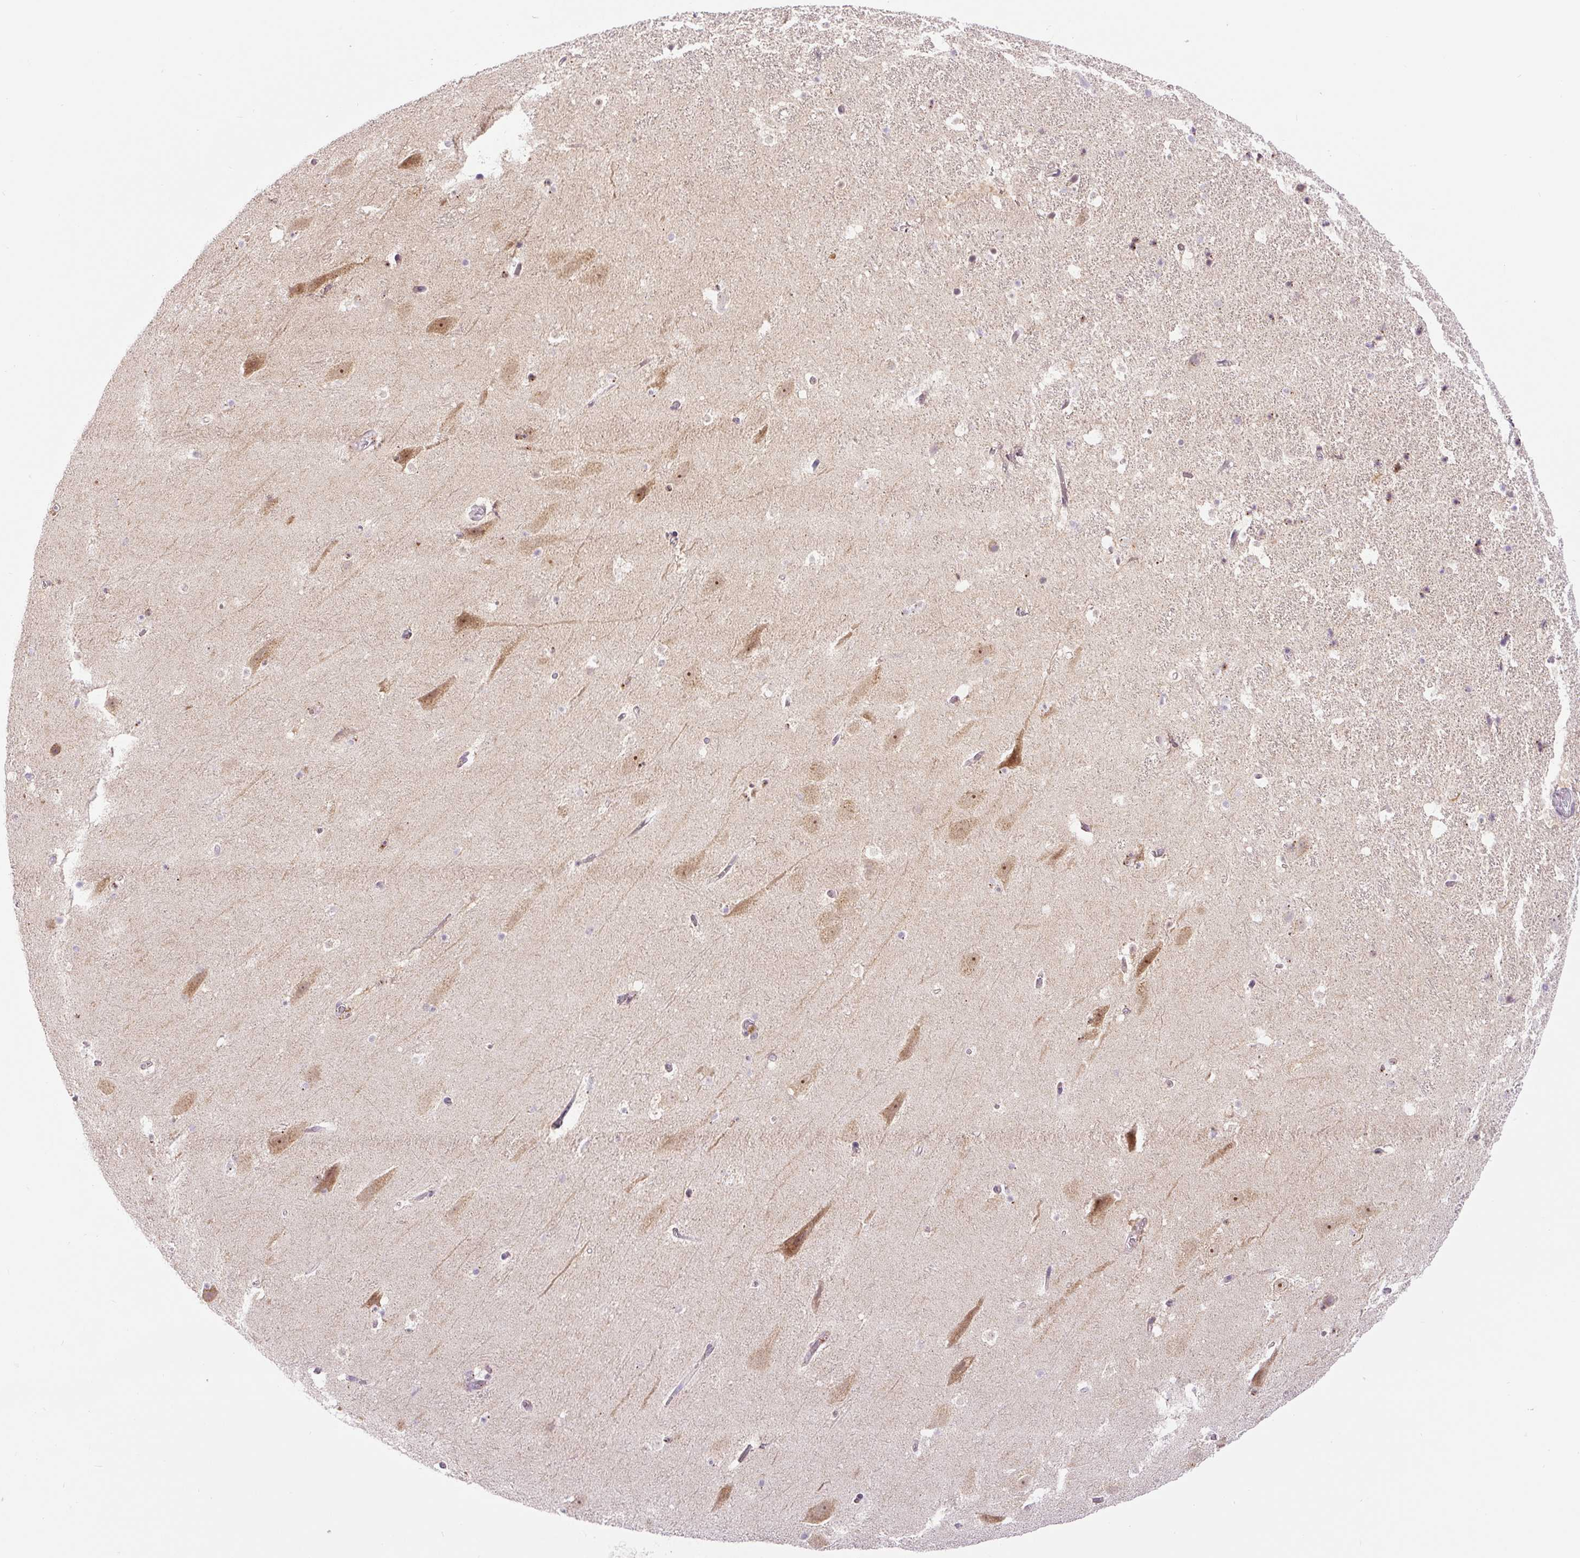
{"staining": {"intensity": "negative", "quantity": "none", "location": "none"}, "tissue": "hippocampus", "cell_type": "Glial cells", "image_type": "normal", "snomed": [{"axis": "morphology", "description": "Normal tissue, NOS"}, {"axis": "topography", "description": "Hippocampus"}], "caption": "Hippocampus was stained to show a protein in brown. There is no significant positivity in glial cells. (Stains: DAB (3,3'-diaminobenzidine) immunohistochemistry (IHC) with hematoxylin counter stain, Microscopy: brightfield microscopy at high magnification).", "gene": "PCM1", "patient": {"sex": "male", "age": 37}}